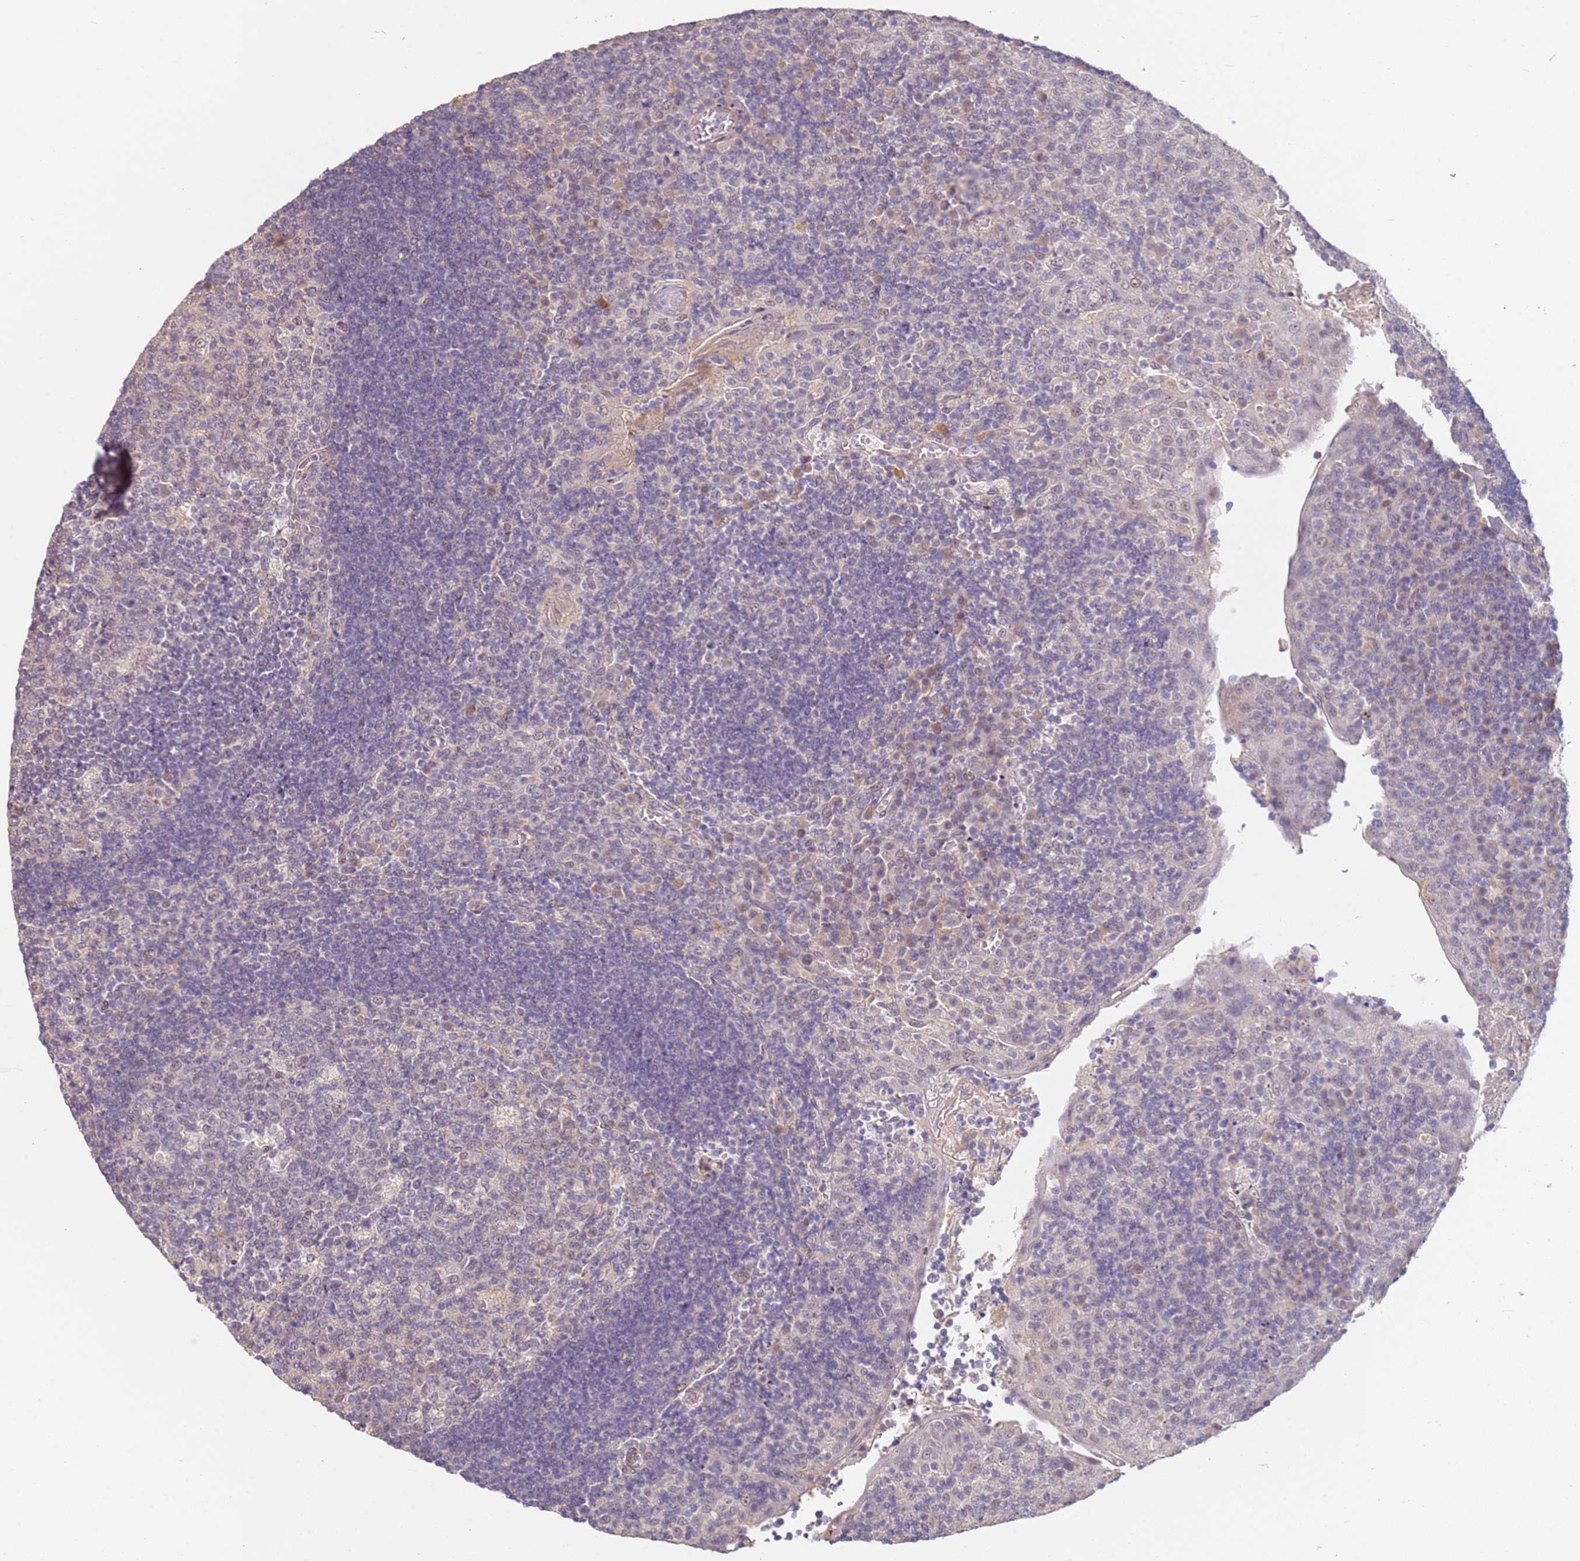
{"staining": {"intensity": "negative", "quantity": "none", "location": "none"}, "tissue": "tonsil", "cell_type": "Germinal center cells", "image_type": "normal", "snomed": [{"axis": "morphology", "description": "Normal tissue, NOS"}, {"axis": "topography", "description": "Tonsil"}], "caption": "Immunohistochemistry photomicrograph of benign tonsil: human tonsil stained with DAB displays no significant protein positivity in germinal center cells.", "gene": "WDR93", "patient": {"sex": "male", "age": 17}}